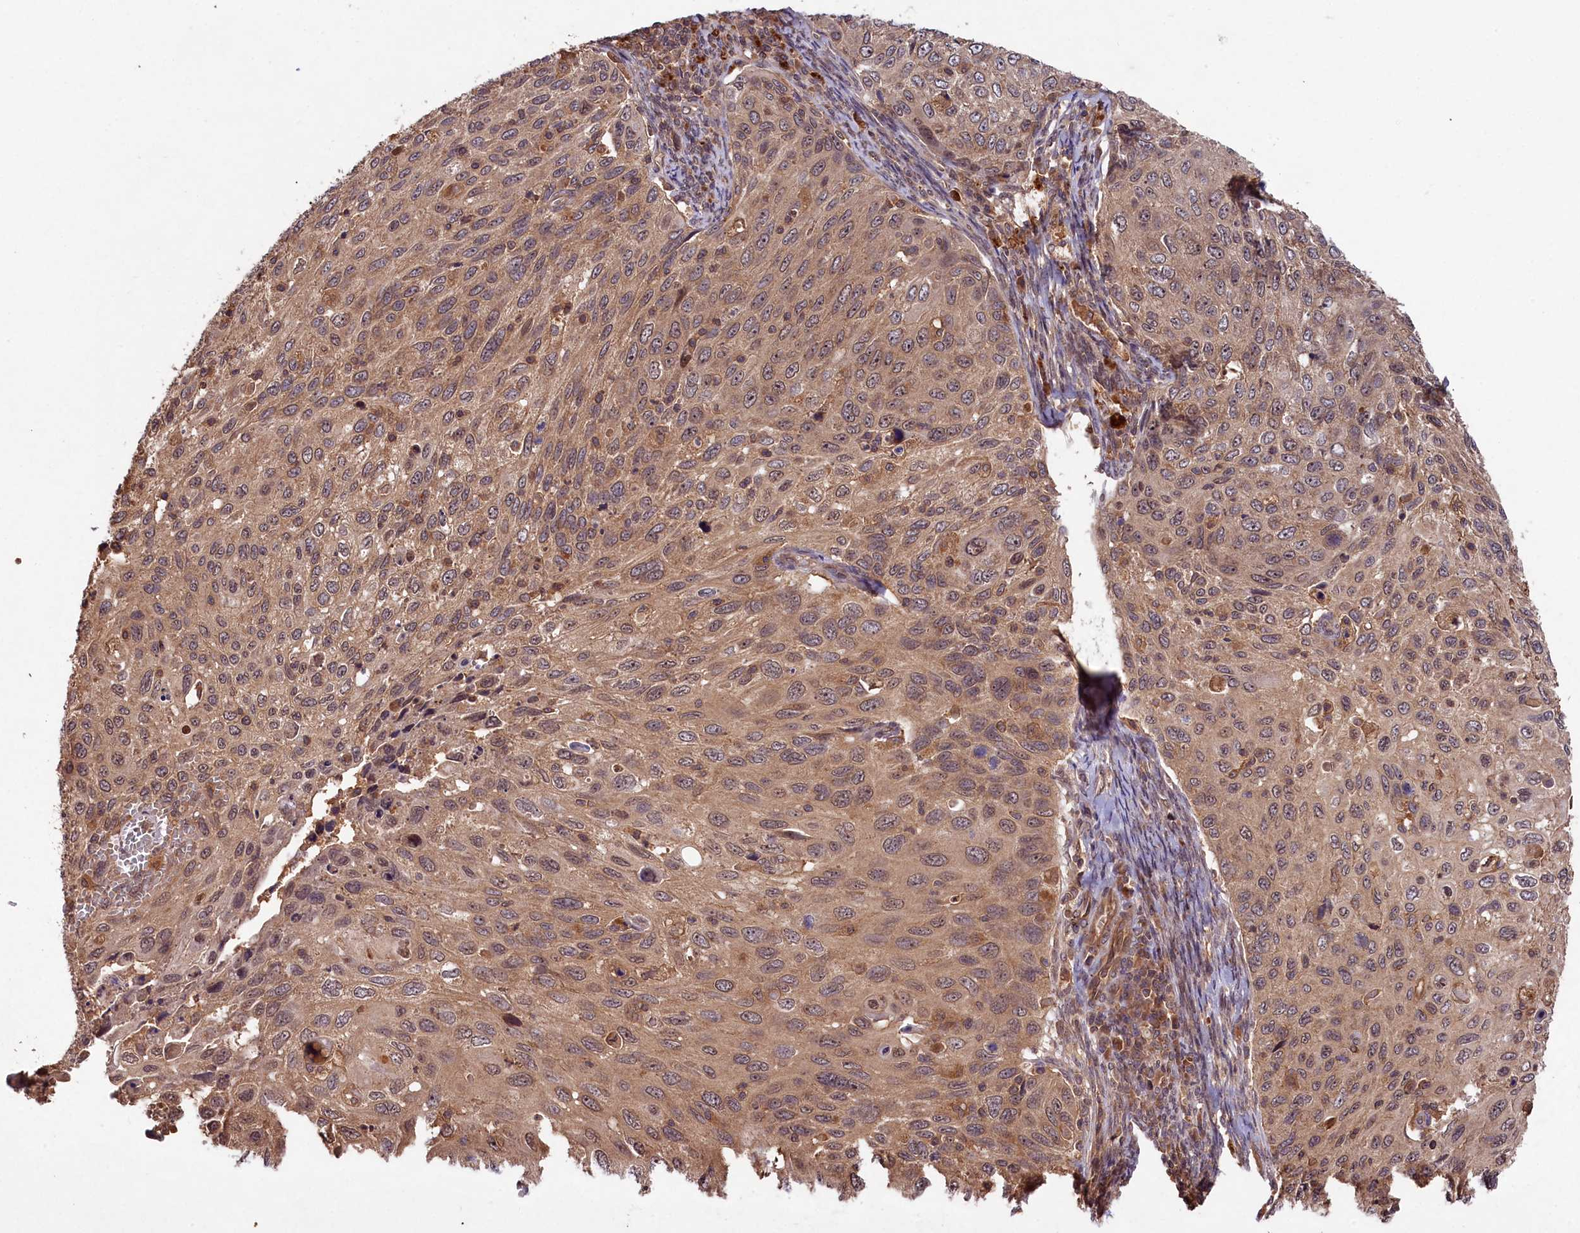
{"staining": {"intensity": "weak", "quantity": ">75%", "location": "cytoplasmic/membranous,nuclear"}, "tissue": "cervical cancer", "cell_type": "Tumor cells", "image_type": "cancer", "snomed": [{"axis": "morphology", "description": "Squamous cell carcinoma, NOS"}, {"axis": "topography", "description": "Cervix"}], "caption": "The histopathology image reveals staining of squamous cell carcinoma (cervical), revealing weak cytoplasmic/membranous and nuclear protein staining (brown color) within tumor cells.", "gene": "CHAC1", "patient": {"sex": "female", "age": 70}}